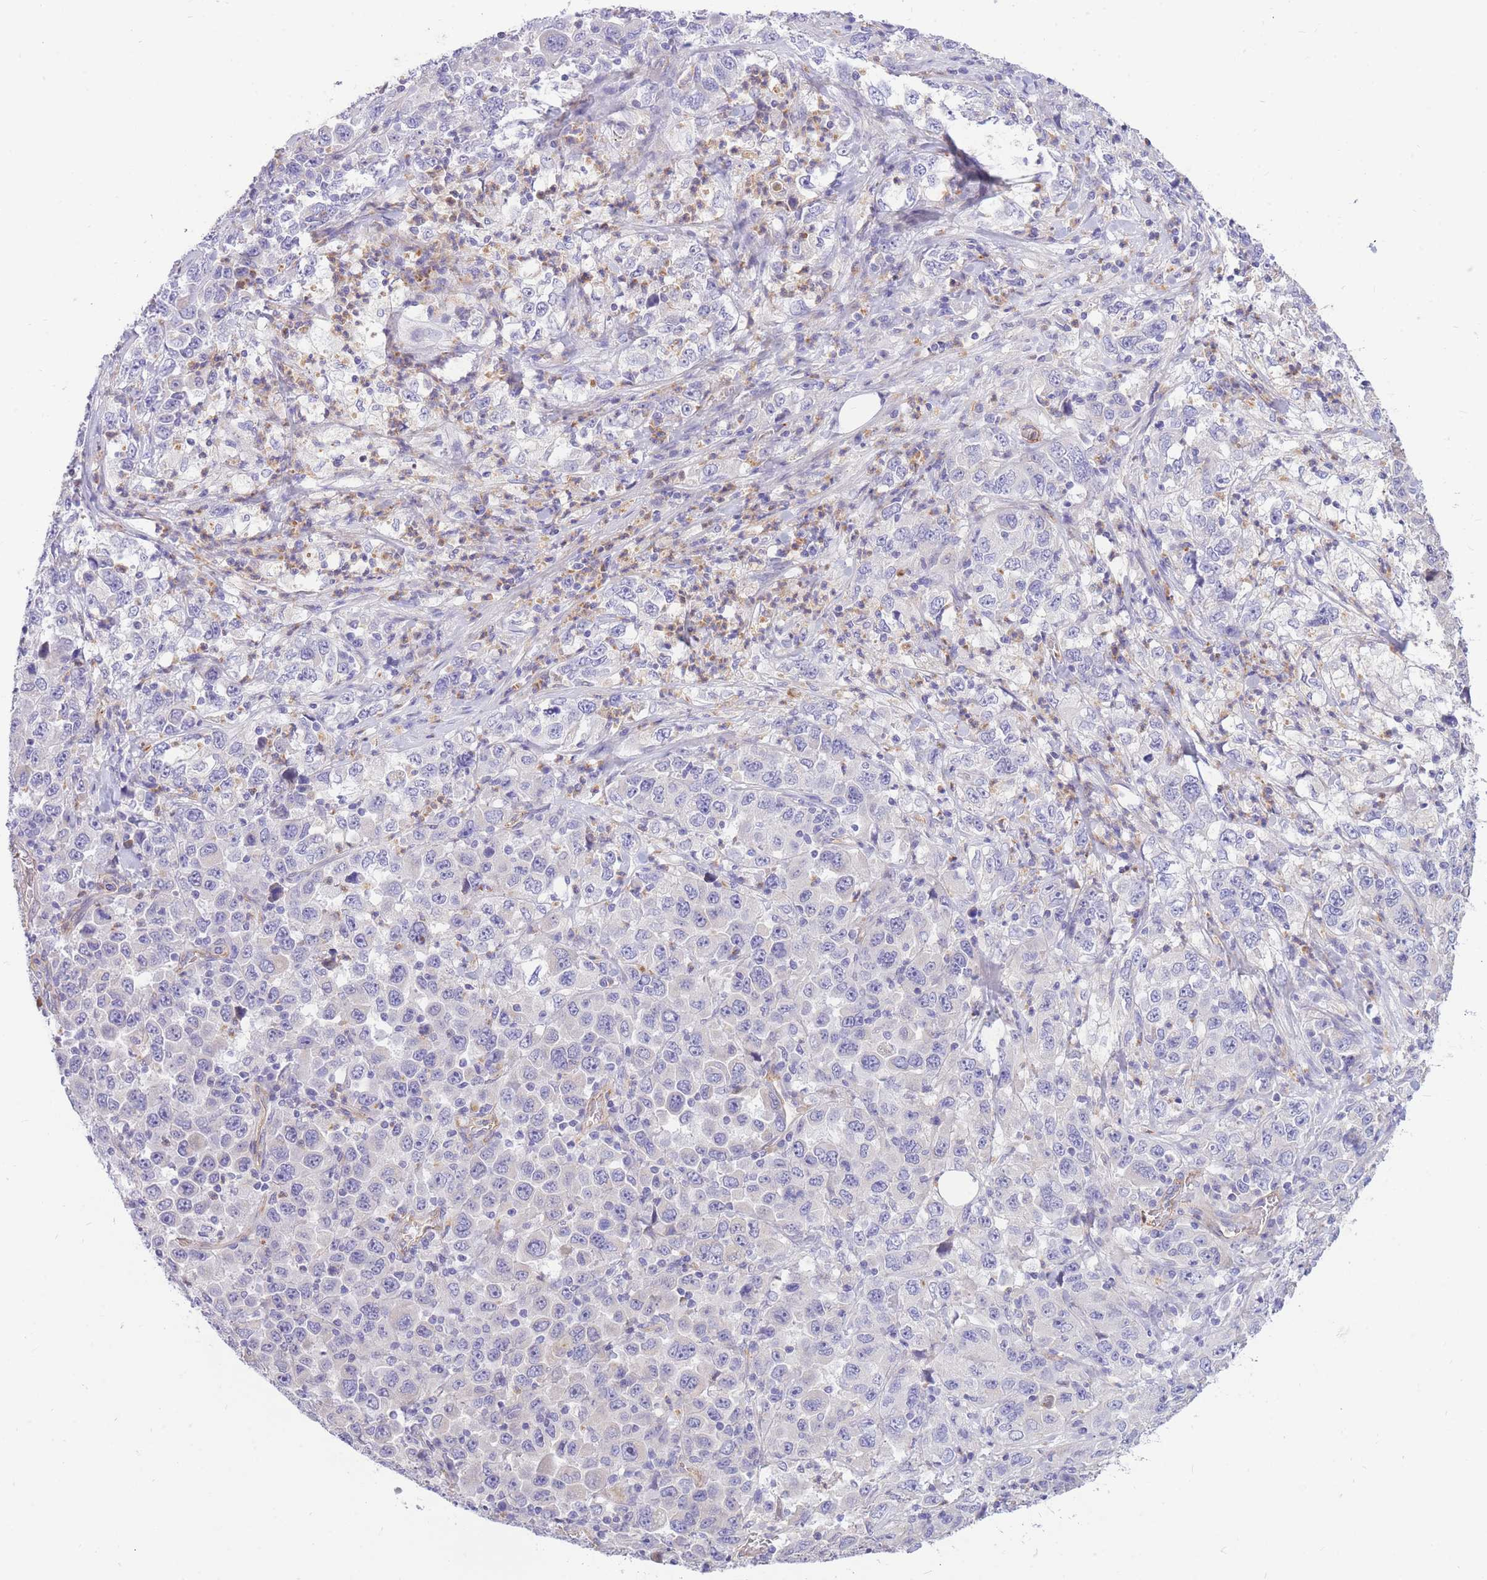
{"staining": {"intensity": "weak", "quantity": "<25%", "location": "cytoplasmic/membranous"}, "tissue": "stomach cancer", "cell_type": "Tumor cells", "image_type": "cancer", "snomed": [{"axis": "morphology", "description": "Normal tissue, NOS"}, {"axis": "morphology", "description": "Adenocarcinoma, NOS"}, {"axis": "topography", "description": "Stomach, upper"}, {"axis": "topography", "description": "Stomach"}], "caption": "The image reveals no significant positivity in tumor cells of stomach adenocarcinoma. (DAB immunohistochemistry (IHC) with hematoxylin counter stain).", "gene": "SULT1A1", "patient": {"sex": "male", "age": 59}}